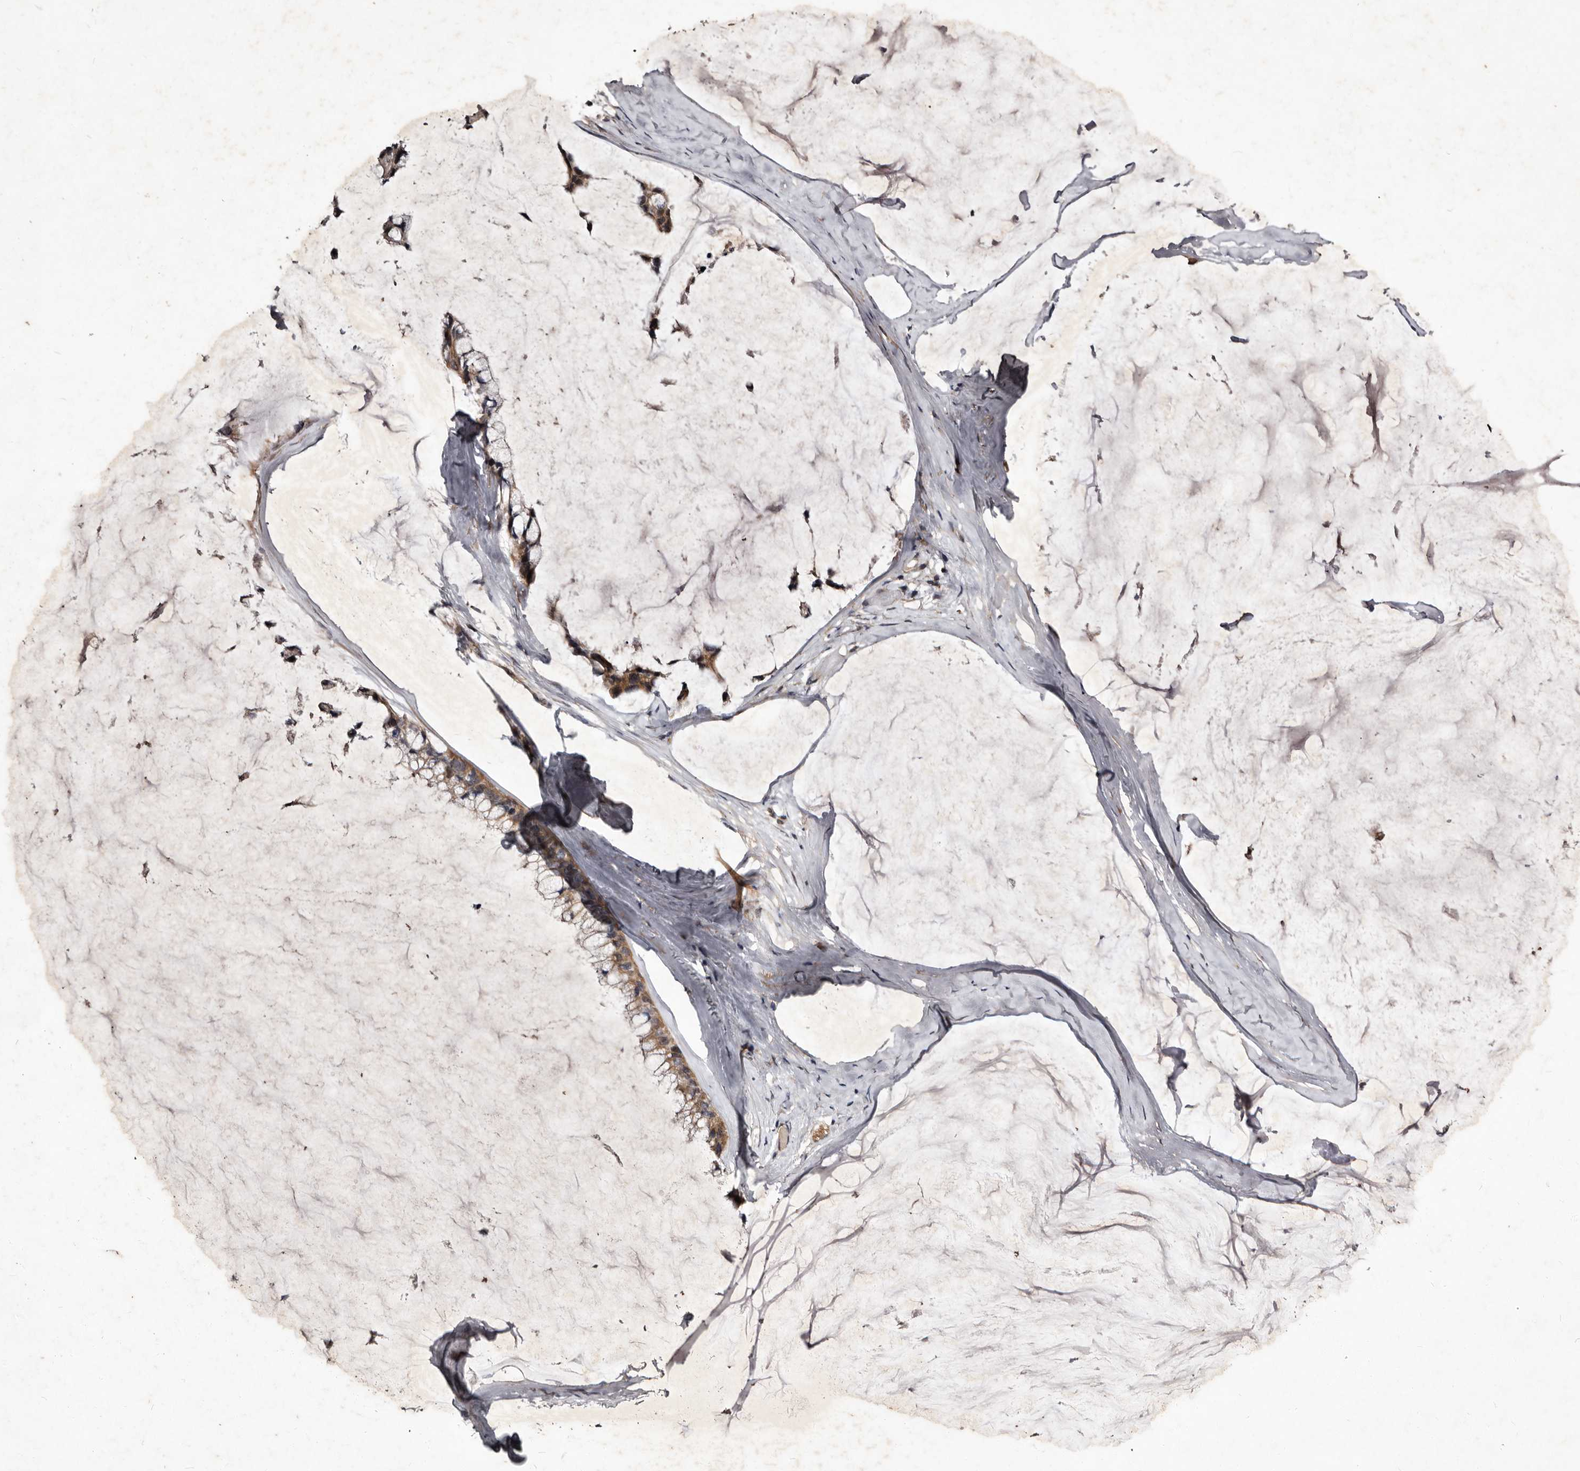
{"staining": {"intensity": "moderate", "quantity": ">75%", "location": "cytoplasmic/membranous"}, "tissue": "ovarian cancer", "cell_type": "Tumor cells", "image_type": "cancer", "snomed": [{"axis": "morphology", "description": "Cystadenocarcinoma, mucinous, NOS"}, {"axis": "topography", "description": "Ovary"}], "caption": "Protein analysis of mucinous cystadenocarcinoma (ovarian) tissue shows moderate cytoplasmic/membranous expression in about >75% of tumor cells. (IHC, brightfield microscopy, high magnification).", "gene": "MKRN3", "patient": {"sex": "female", "age": 39}}